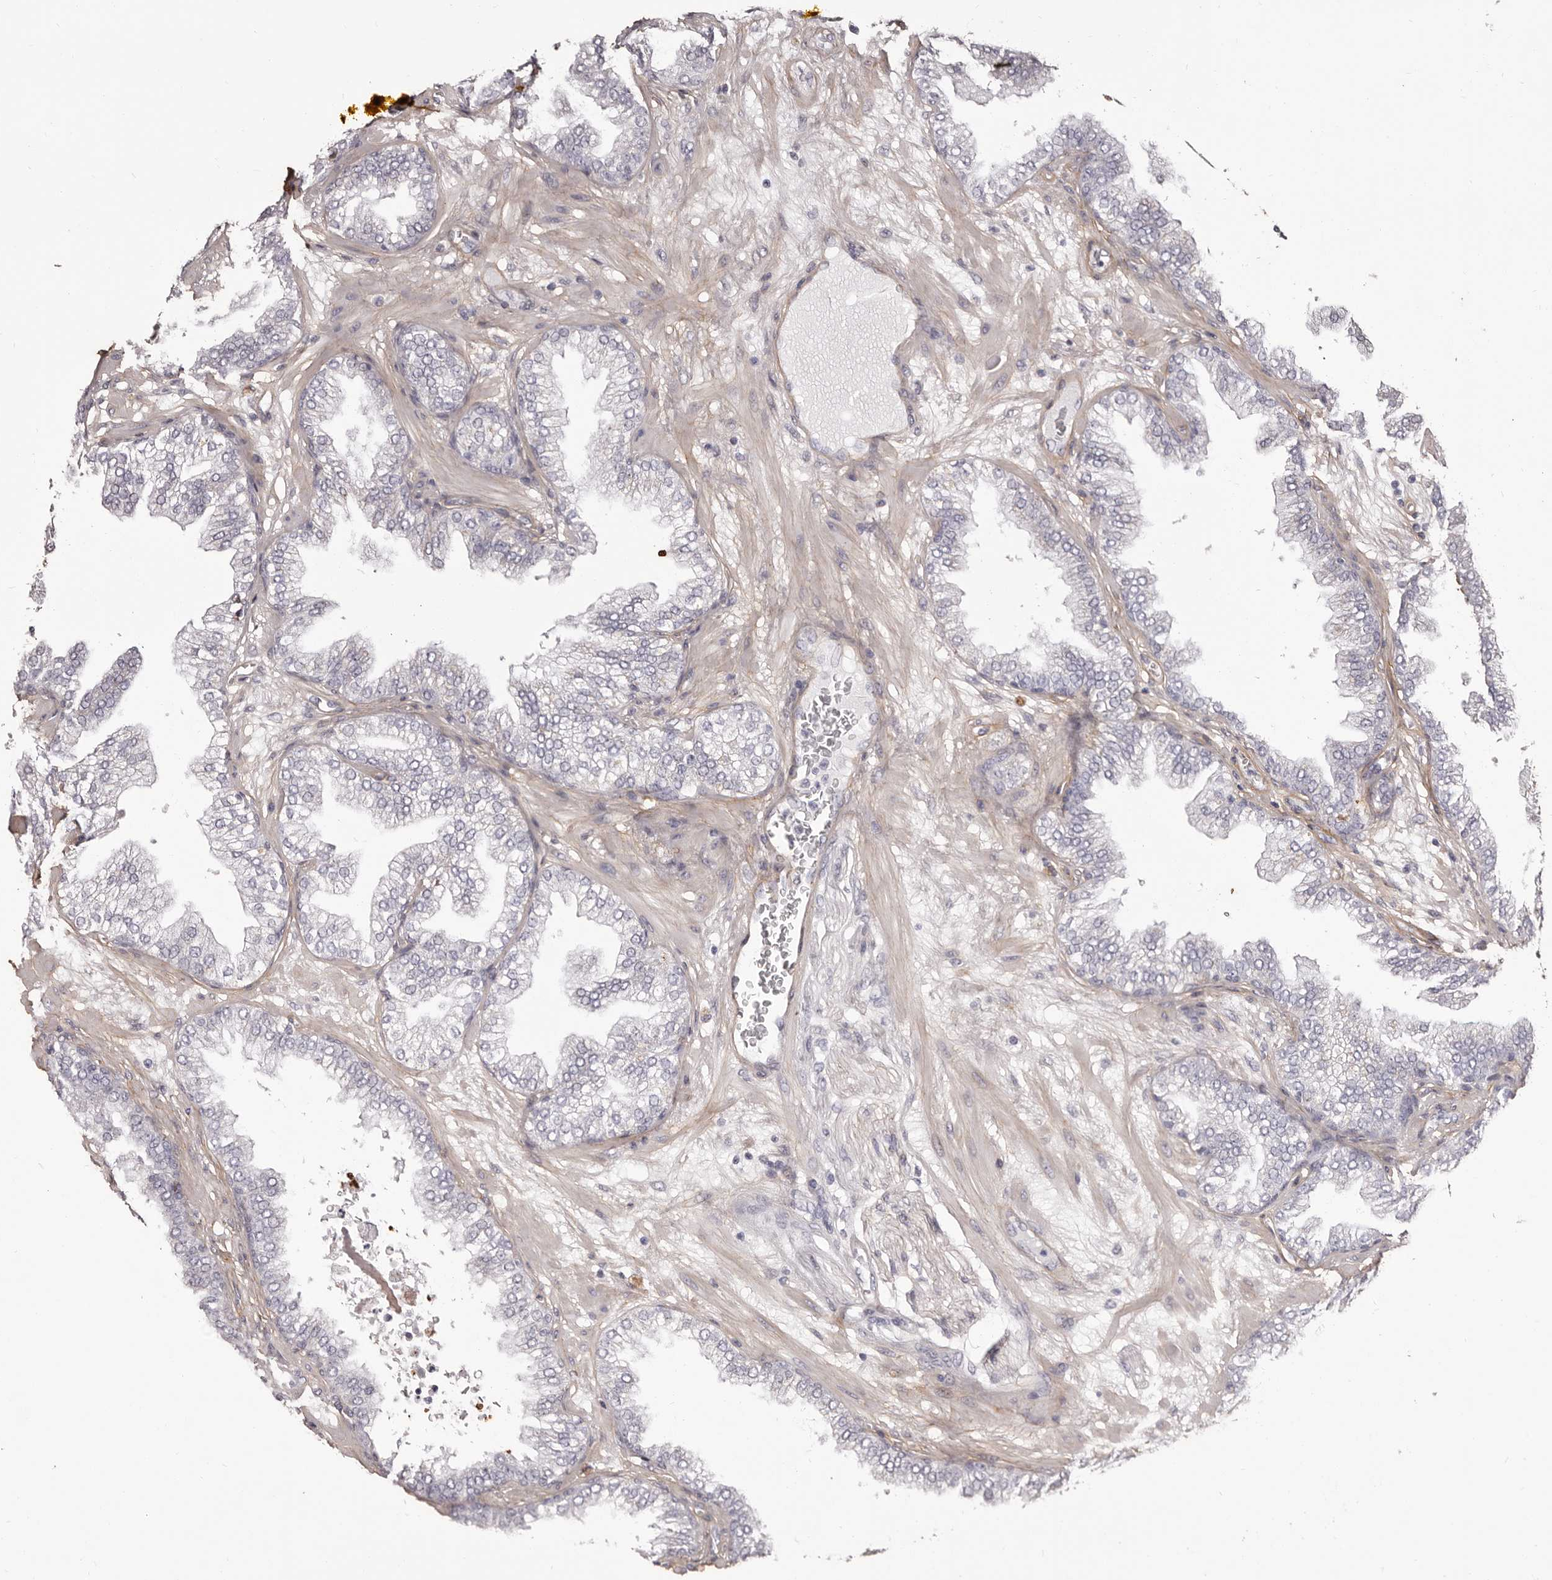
{"staining": {"intensity": "negative", "quantity": "none", "location": "none"}, "tissue": "prostate cancer", "cell_type": "Tumor cells", "image_type": "cancer", "snomed": [{"axis": "morphology", "description": "Adenocarcinoma, High grade"}, {"axis": "topography", "description": "Prostate"}], "caption": "An immunohistochemistry (IHC) micrograph of adenocarcinoma (high-grade) (prostate) is shown. There is no staining in tumor cells of adenocarcinoma (high-grade) (prostate).", "gene": "COL6A1", "patient": {"sex": "male", "age": 58}}